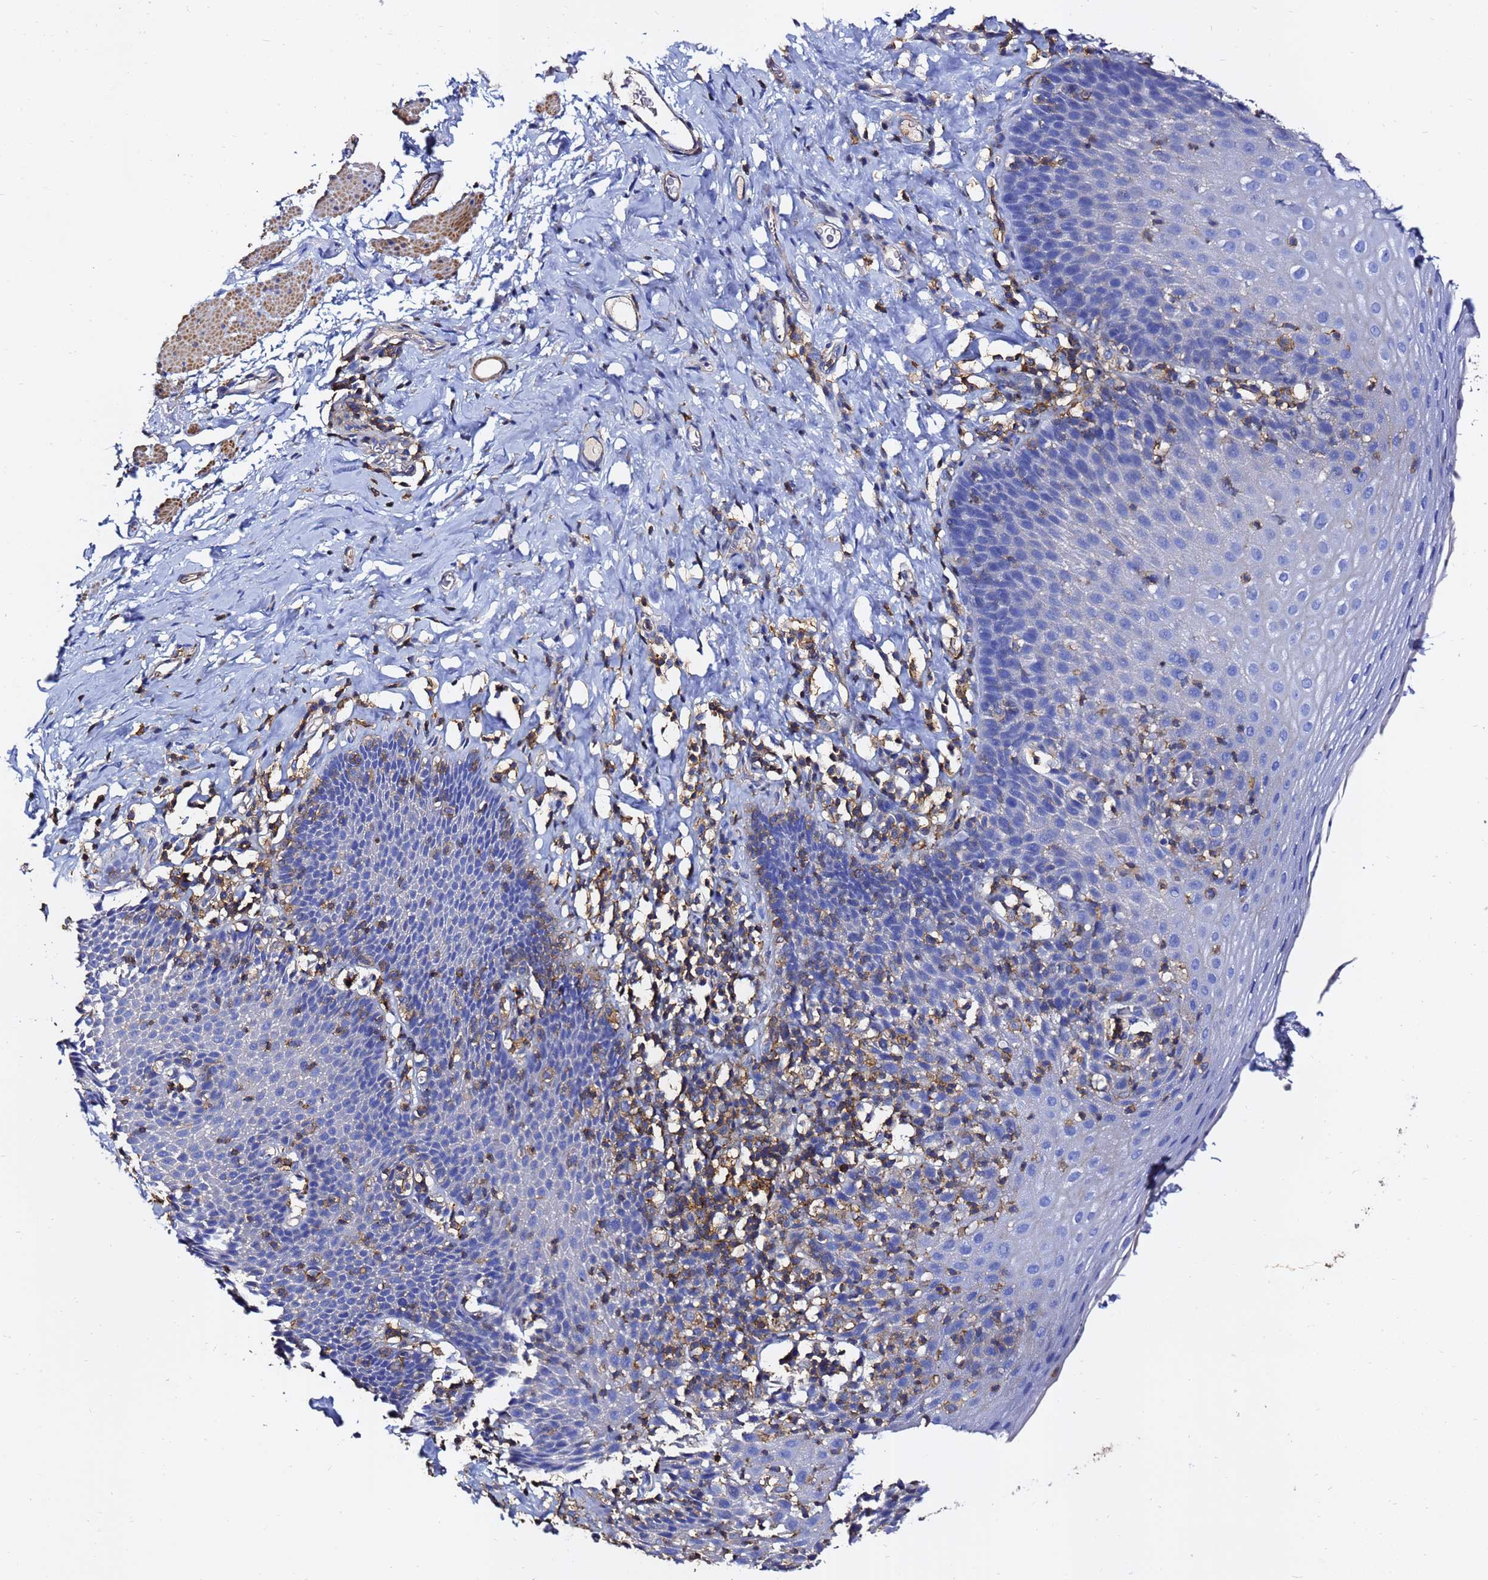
{"staining": {"intensity": "negative", "quantity": "none", "location": "none"}, "tissue": "esophagus", "cell_type": "Squamous epithelial cells", "image_type": "normal", "snomed": [{"axis": "morphology", "description": "Normal tissue, NOS"}, {"axis": "topography", "description": "Esophagus"}], "caption": "IHC histopathology image of unremarkable esophagus: esophagus stained with DAB (3,3'-diaminobenzidine) shows no significant protein staining in squamous epithelial cells. (DAB (3,3'-diaminobenzidine) IHC visualized using brightfield microscopy, high magnification).", "gene": "ACTA1", "patient": {"sex": "female", "age": 61}}